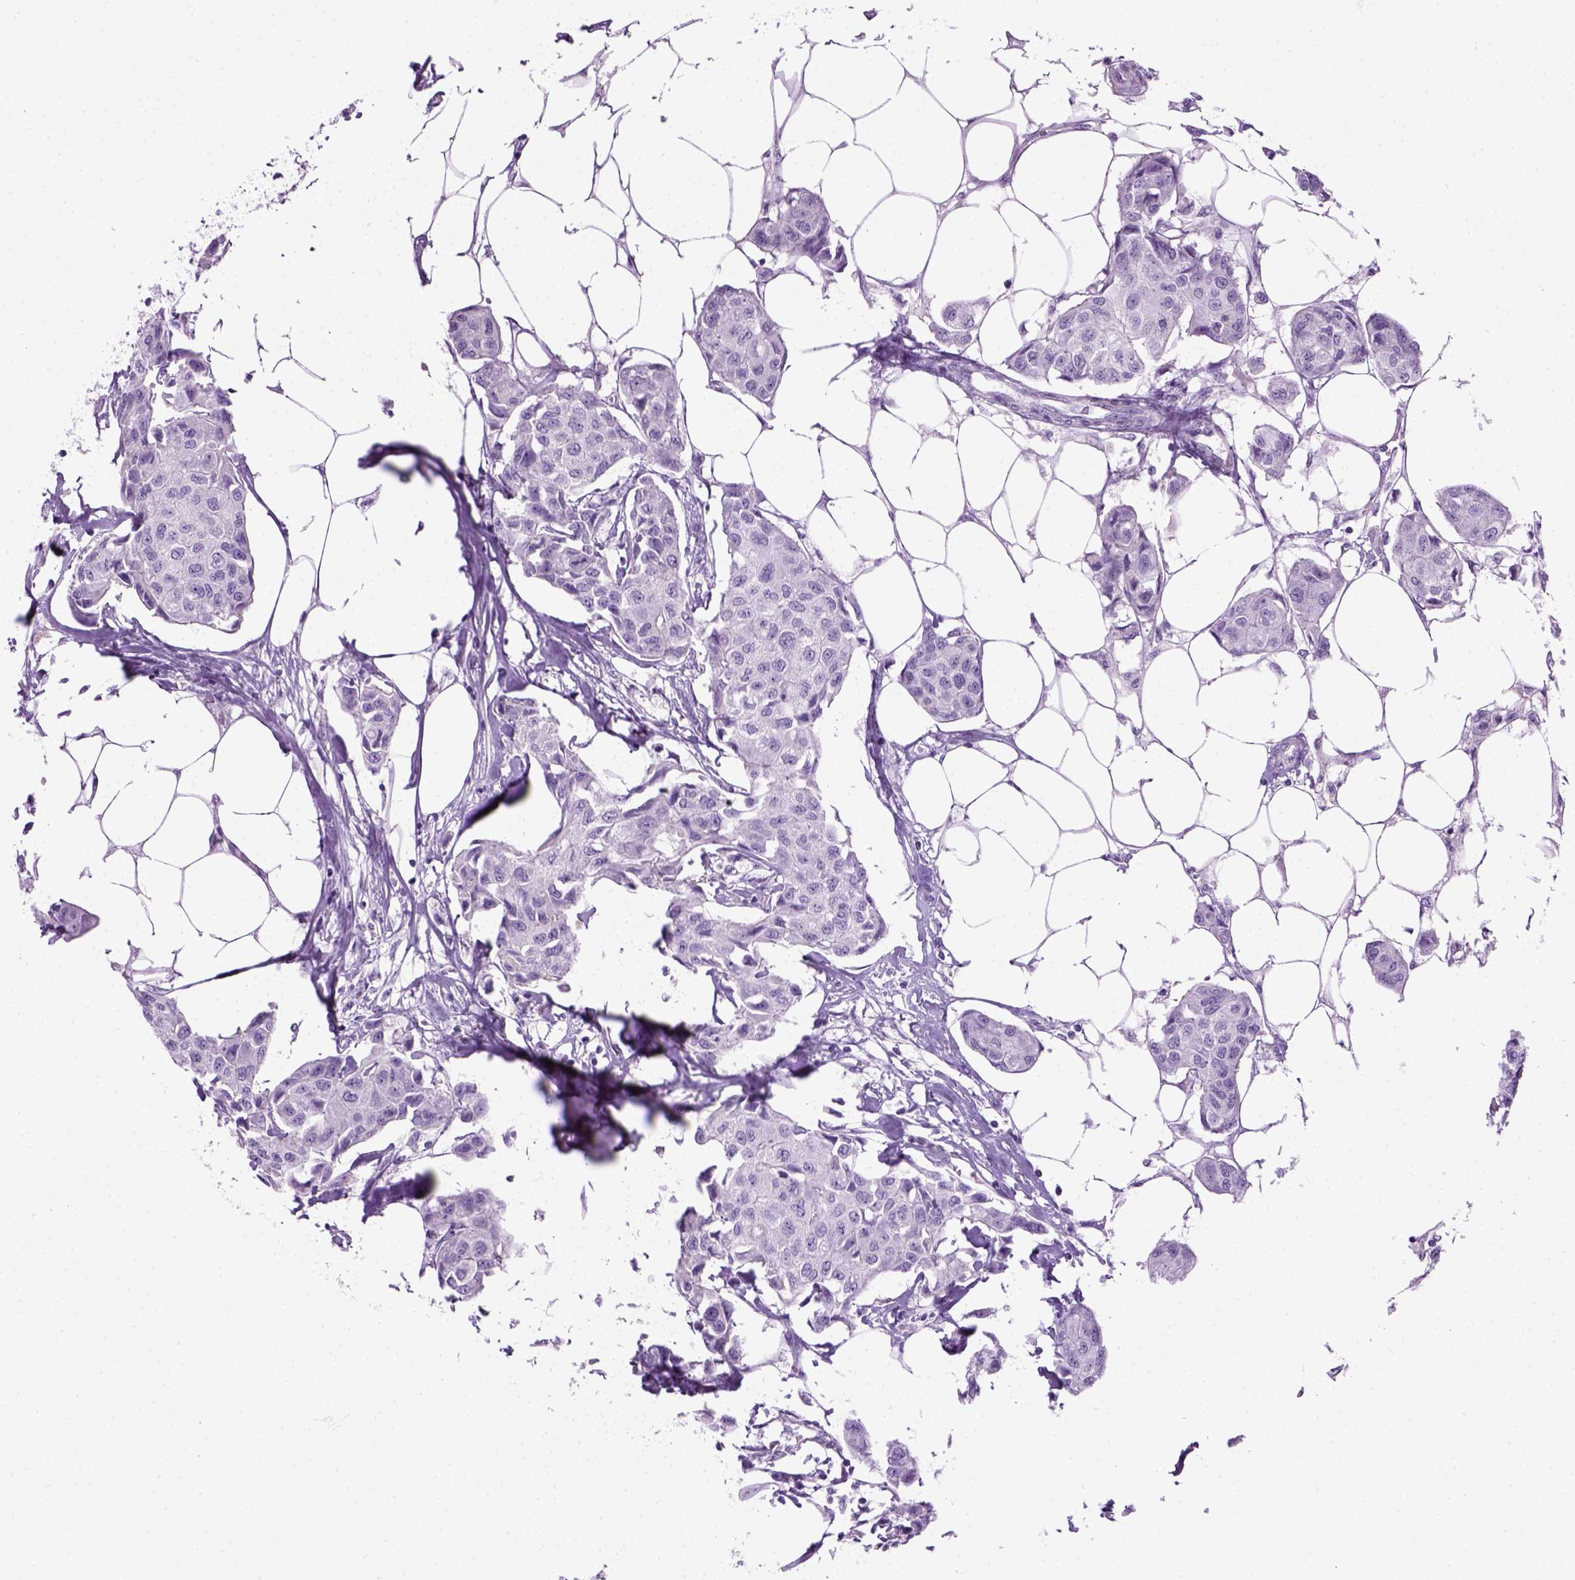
{"staining": {"intensity": "negative", "quantity": "none", "location": "none"}, "tissue": "breast cancer", "cell_type": "Tumor cells", "image_type": "cancer", "snomed": [{"axis": "morphology", "description": "Duct carcinoma"}, {"axis": "topography", "description": "Breast"}, {"axis": "topography", "description": "Lymph node"}], "caption": "Human breast cancer (infiltrating ductal carcinoma) stained for a protein using IHC shows no staining in tumor cells.", "gene": "GABRB2", "patient": {"sex": "female", "age": 80}}